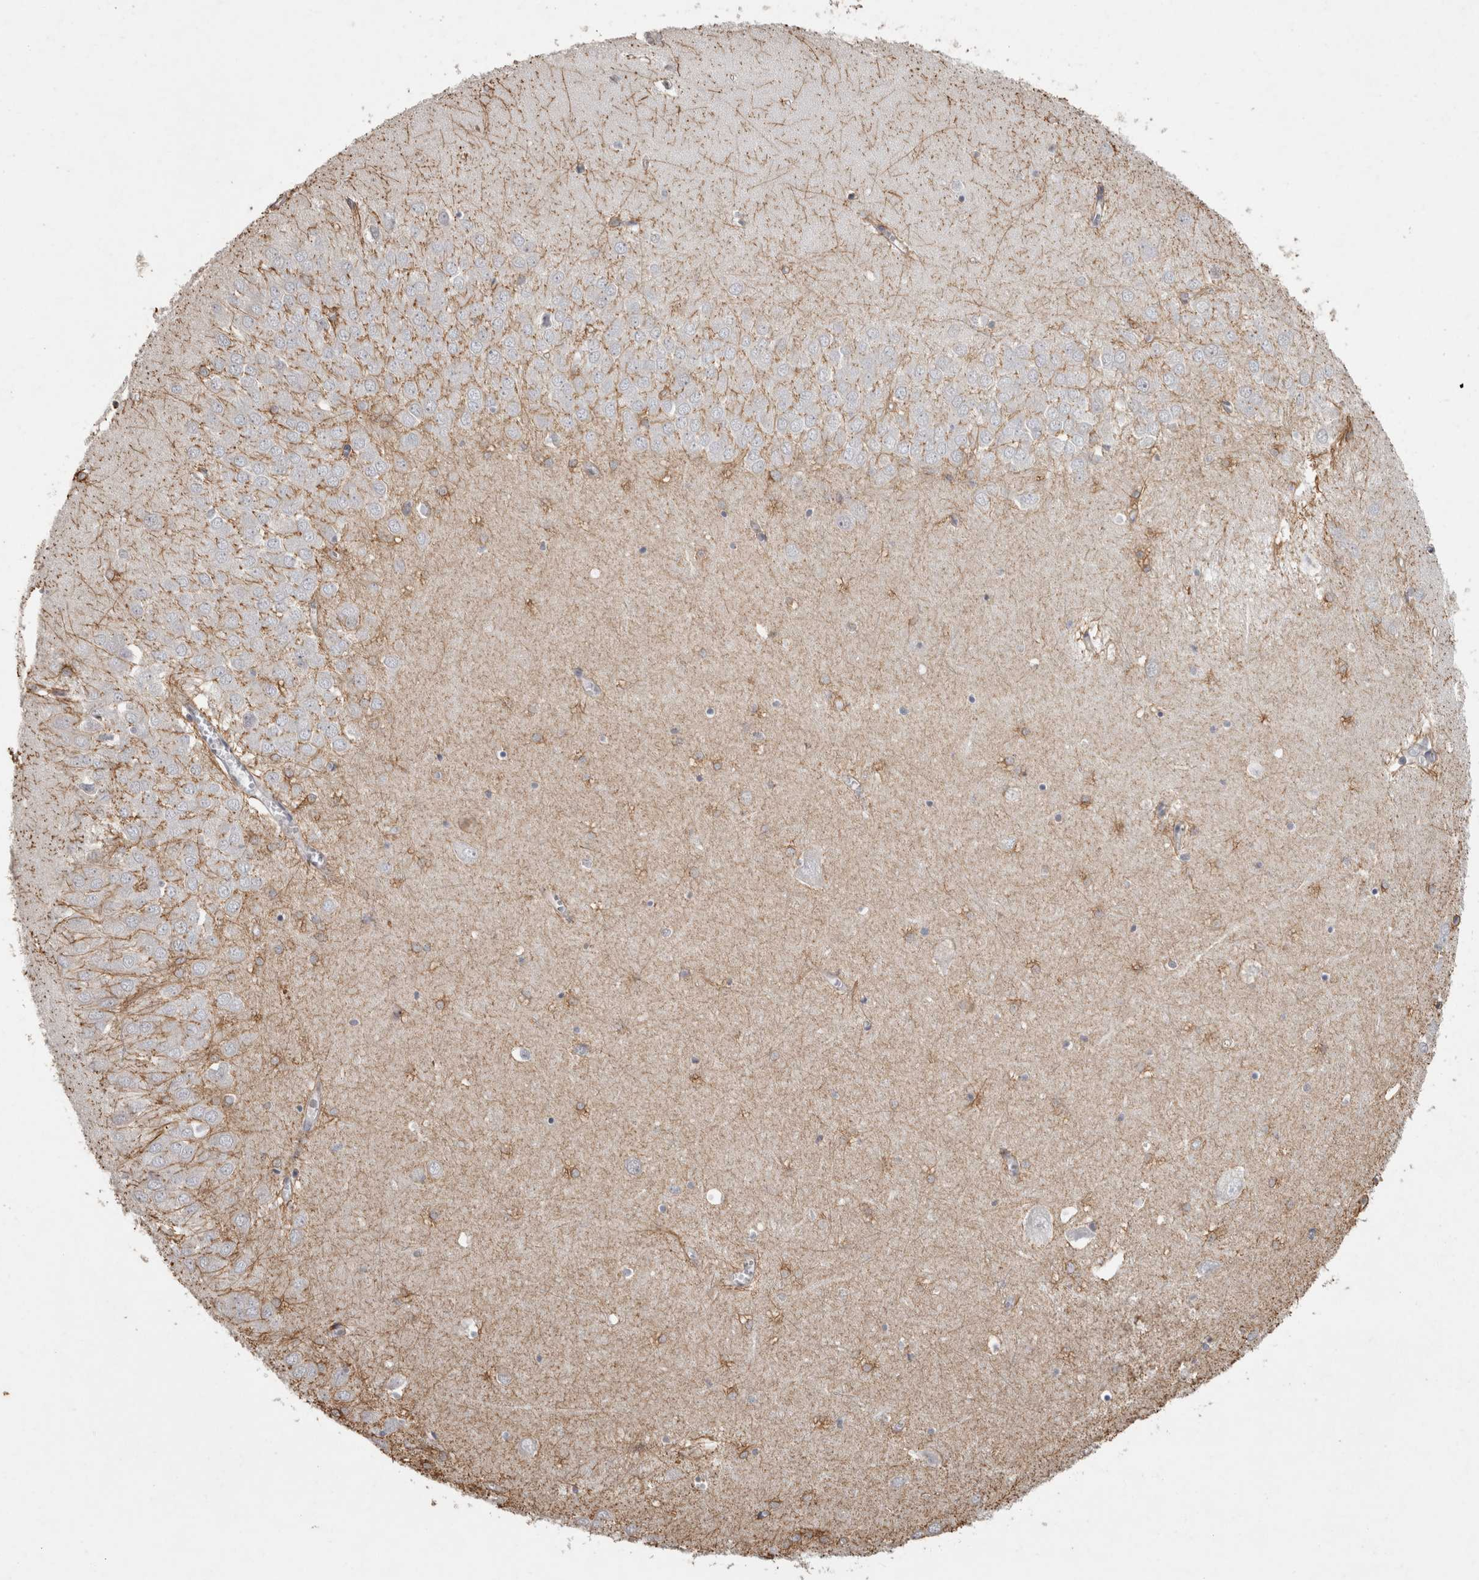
{"staining": {"intensity": "moderate", "quantity": "25%-75%", "location": "cytoplasmic/membranous"}, "tissue": "hippocampus", "cell_type": "Glial cells", "image_type": "normal", "snomed": [{"axis": "morphology", "description": "Normal tissue, NOS"}, {"axis": "topography", "description": "Hippocampus"}], "caption": "Glial cells show medium levels of moderate cytoplasmic/membranous staining in approximately 25%-75% of cells in unremarkable human hippocampus.", "gene": "REPS2", "patient": {"sex": "male", "age": 70}}